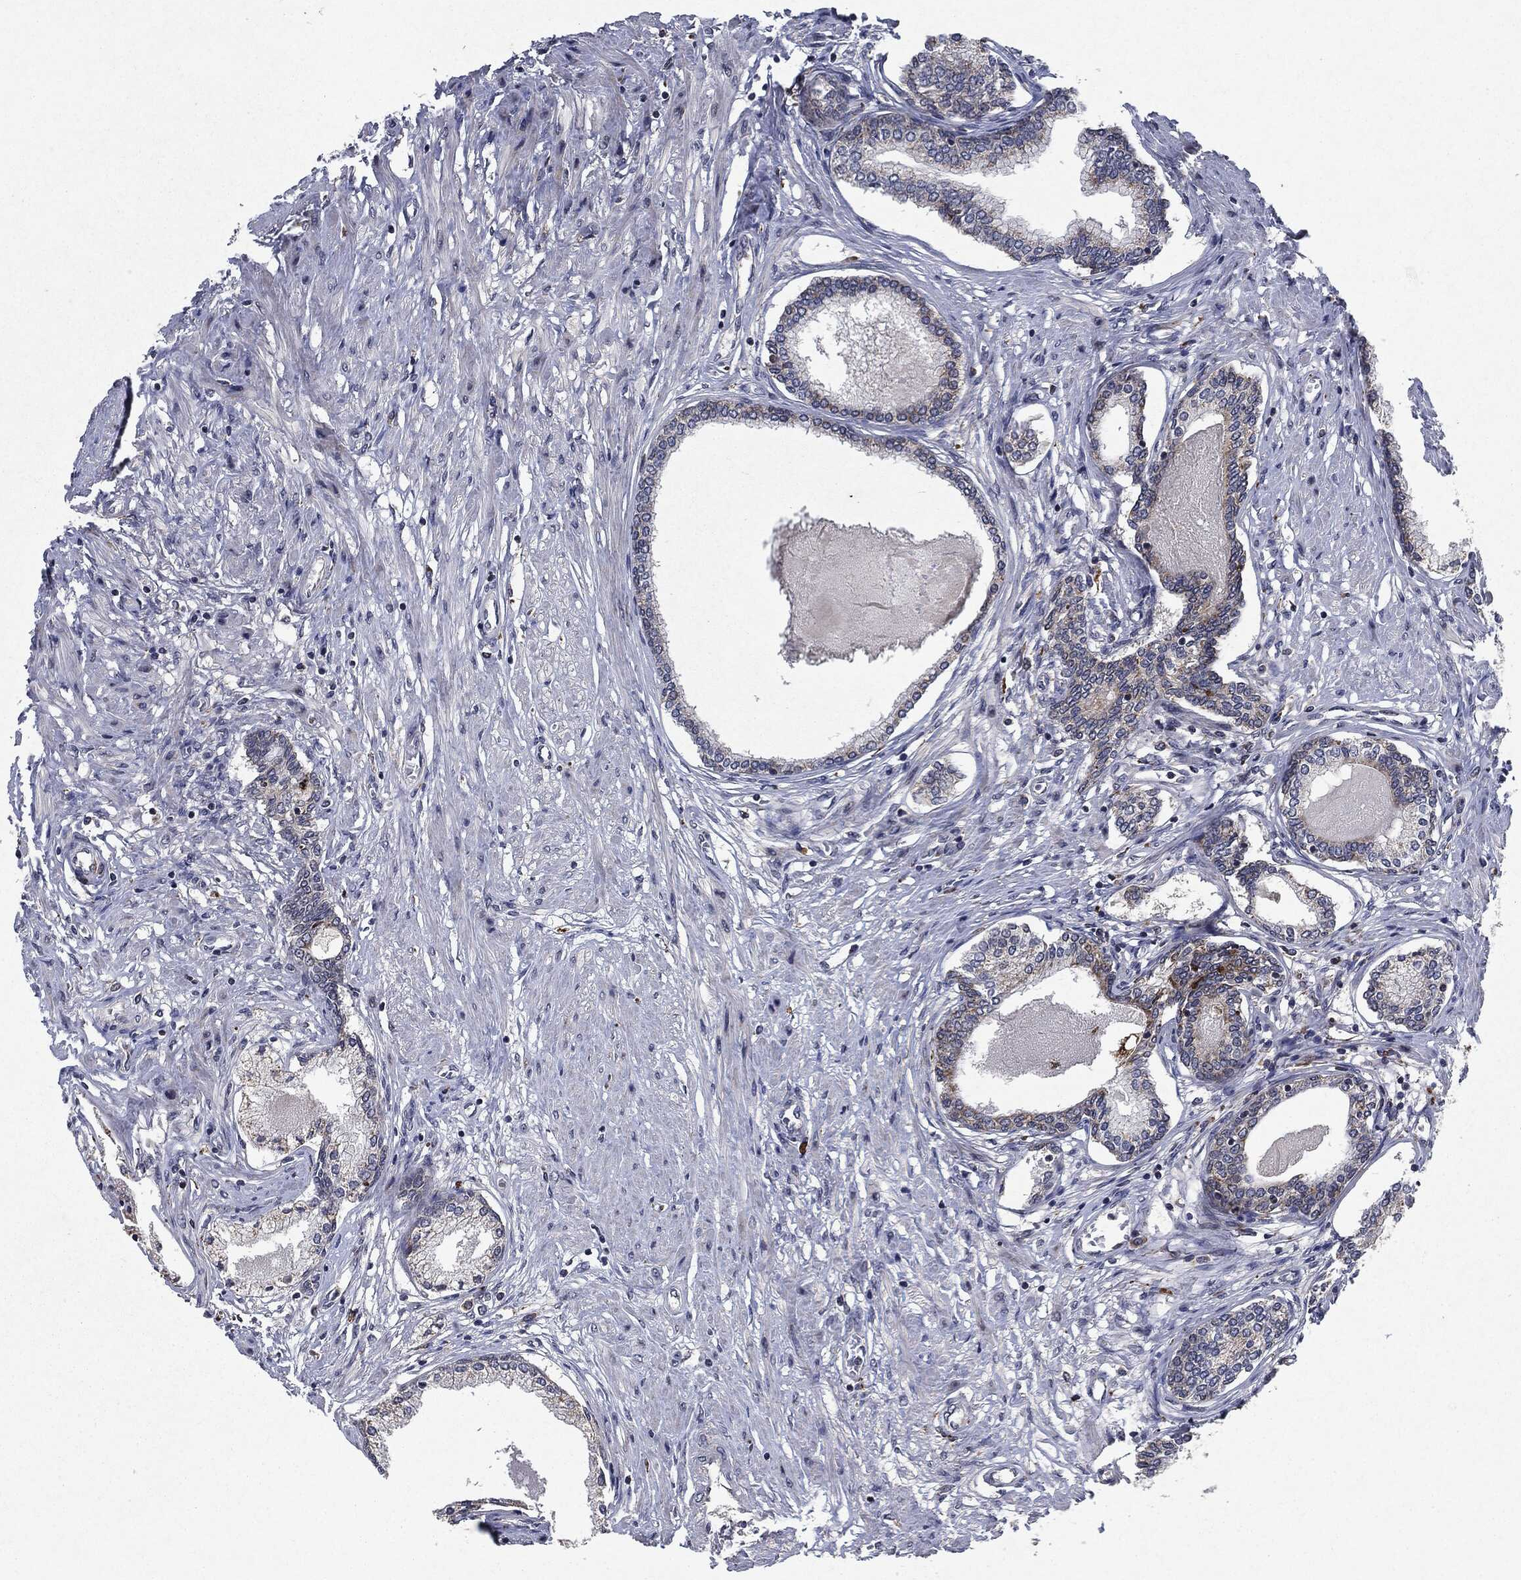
{"staining": {"intensity": "weak", "quantity": "<25%", "location": "cytoplasmic/membranous"}, "tissue": "prostate cancer", "cell_type": "Tumor cells", "image_type": "cancer", "snomed": [{"axis": "morphology", "description": "Adenocarcinoma, Low grade"}, {"axis": "topography", "description": "Prostate and seminal vesicle, NOS"}], "caption": "This histopathology image is of prostate cancer stained with immunohistochemistry to label a protein in brown with the nuclei are counter-stained blue. There is no staining in tumor cells. Brightfield microscopy of immunohistochemistry (IHC) stained with DAB (3,3'-diaminobenzidine) (brown) and hematoxylin (blue), captured at high magnification.", "gene": "SLC31A2", "patient": {"sex": "male", "age": 61}}